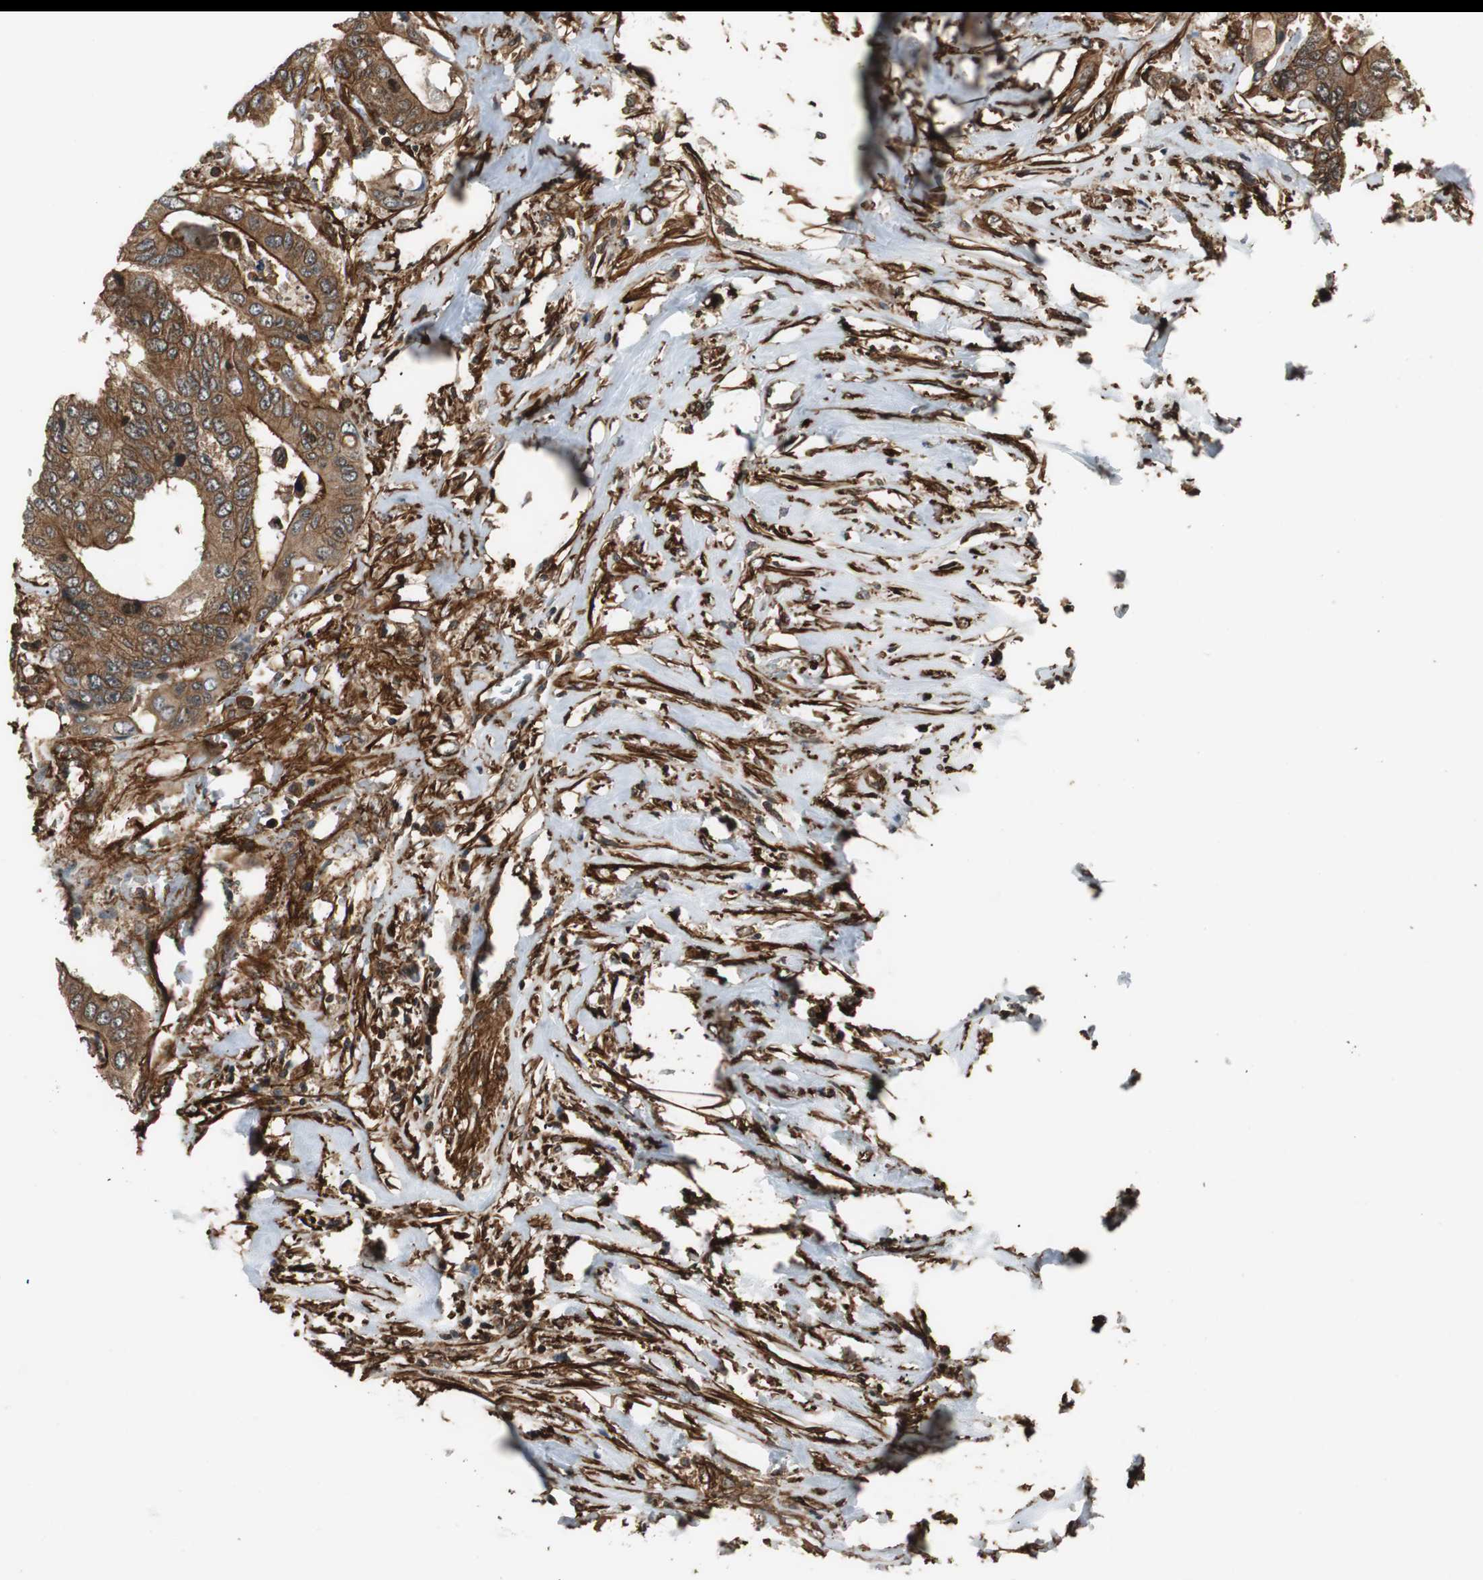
{"staining": {"intensity": "strong", "quantity": ">75%", "location": "cytoplasmic/membranous"}, "tissue": "colorectal cancer", "cell_type": "Tumor cells", "image_type": "cancer", "snomed": [{"axis": "morphology", "description": "Adenocarcinoma, NOS"}, {"axis": "topography", "description": "Rectum"}], "caption": "Strong cytoplasmic/membranous protein staining is appreciated in about >75% of tumor cells in adenocarcinoma (colorectal). (DAB (3,3'-diaminobenzidine) = brown stain, brightfield microscopy at high magnification).", "gene": "PTPN11", "patient": {"sex": "male", "age": 55}}